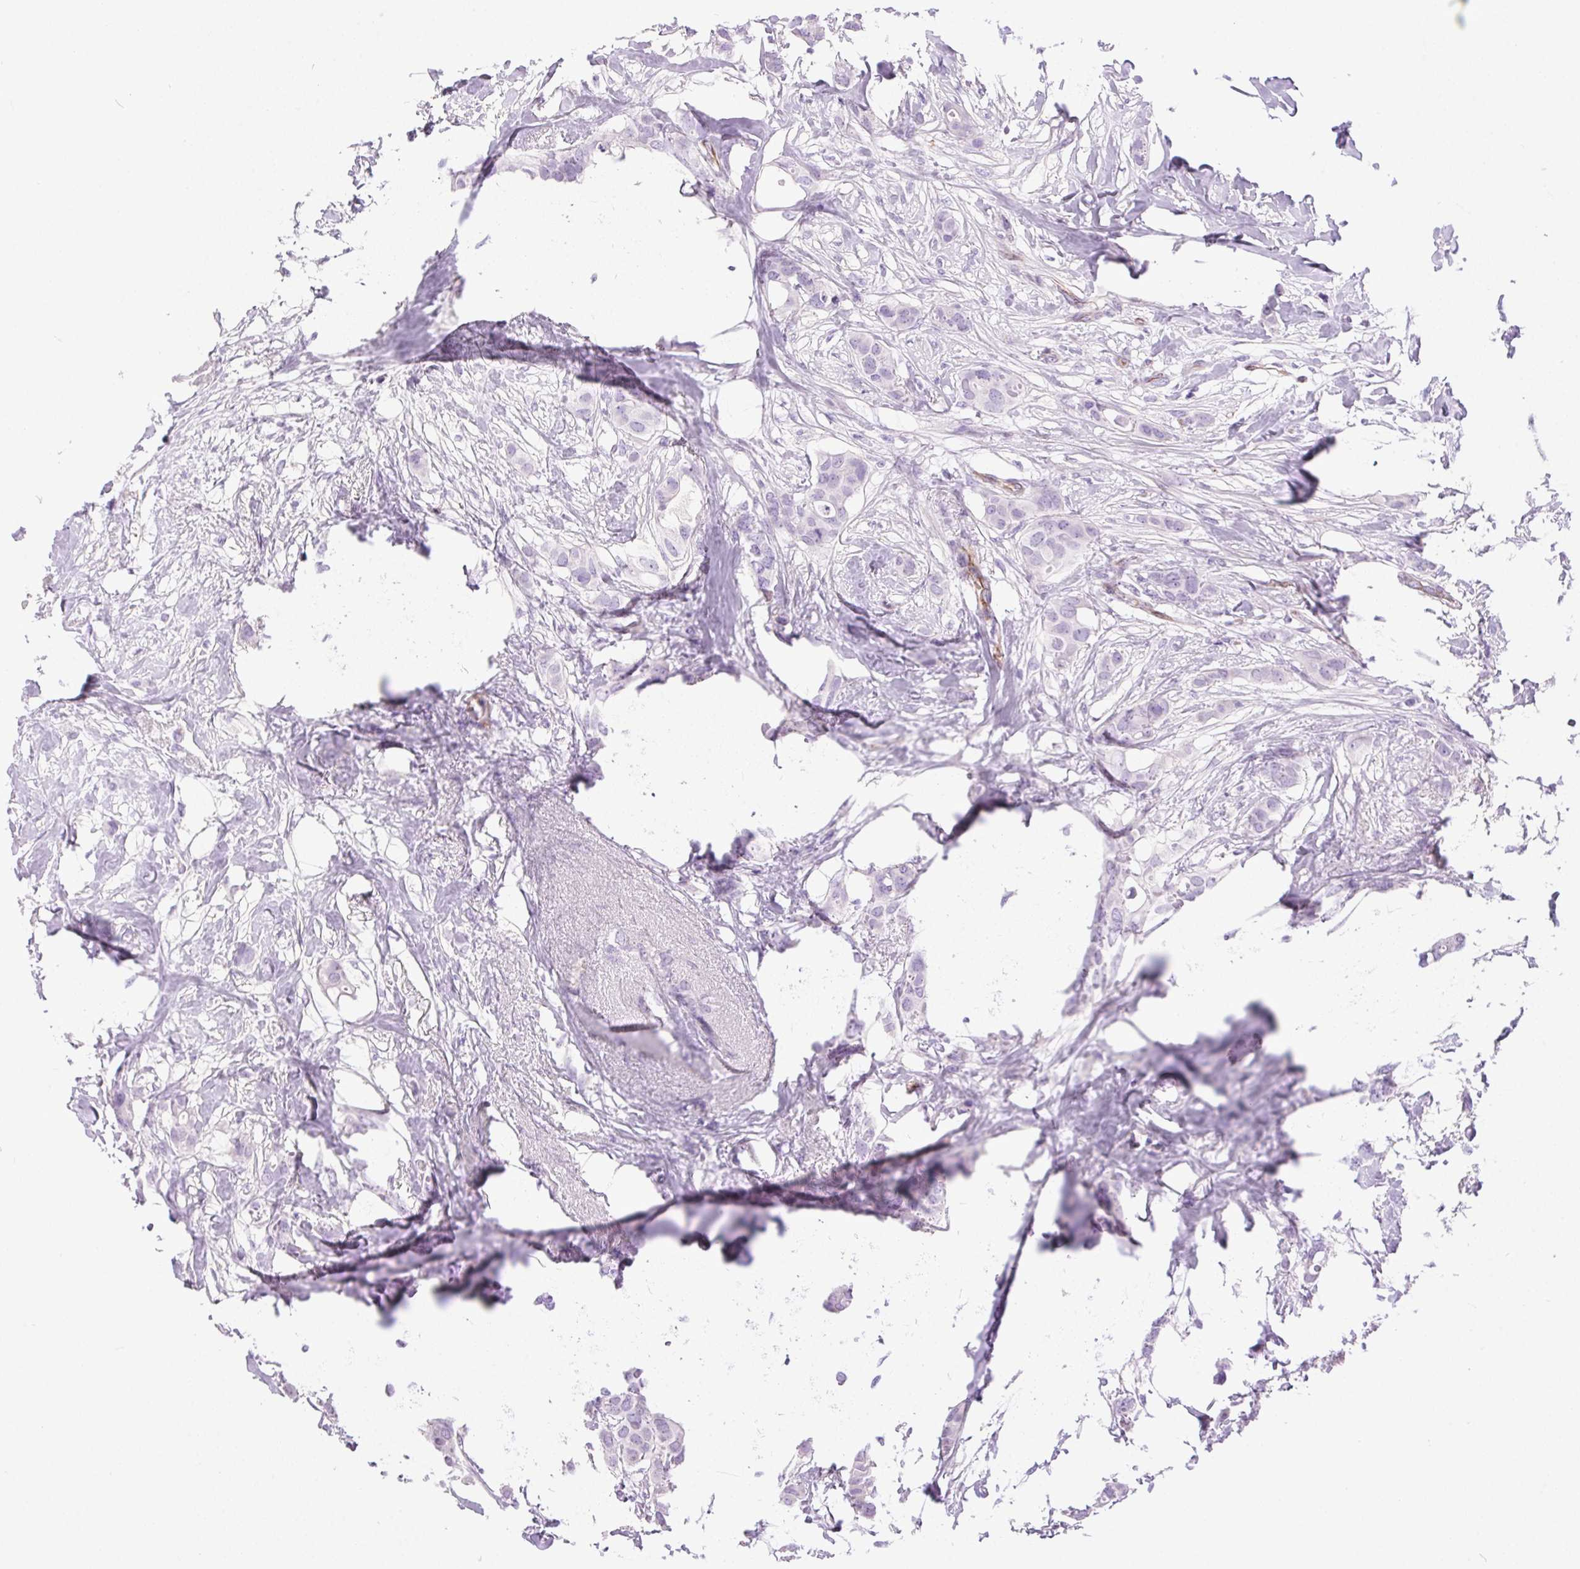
{"staining": {"intensity": "negative", "quantity": "none", "location": "none"}, "tissue": "breast cancer", "cell_type": "Tumor cells", "image_type": "cancer", "snomed": [{"axis": "morphology", "description": "Duct carcinoma"}, {"axis": "topography", "description": "Breast"}], "caption": "Tumor cells are negative for brown protein staining in breast cancer.", "gene": "SHCBP1L", "patient": {"sex": "female", "age": 62}}